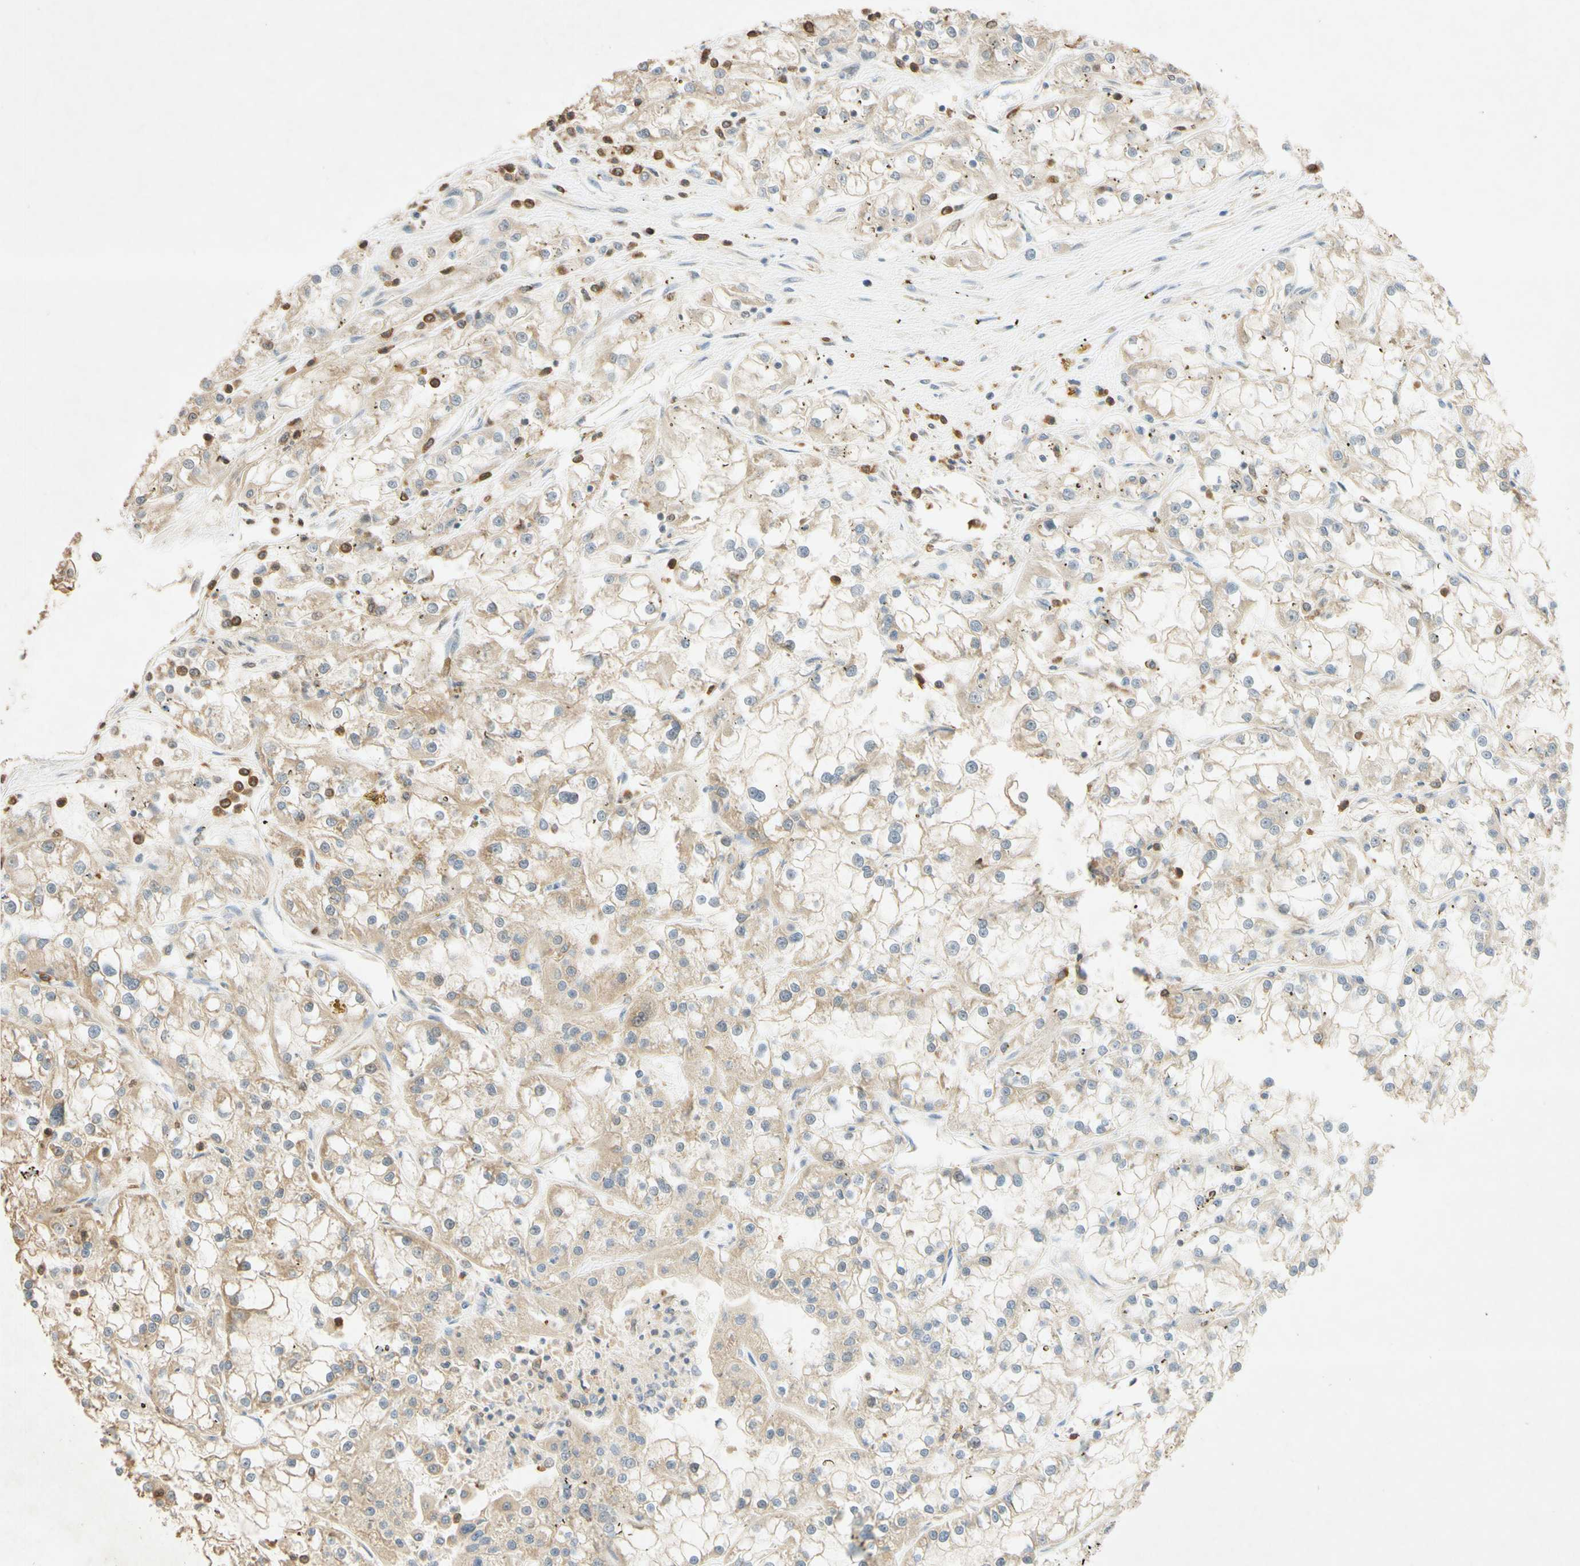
{"staining": {"intensity": "weak", "quantity": ">75%", "location": "cytoplasmic/membranous"}, "tissue": "renal cancer", "cell_type": "Tumor cells", "image_type": "cancer", "snomed": [{"axis": "morphology", "description": "Adenocarcinoma, NOS"}, {"axis": "topography", "description": "Kidney"}], "caption": "Adenocarcinoma (renal) stained with DAB (3,3'-diaminobenzidine) immunohistochemistry exhibits low levels of weak cytoplasmic/membranous staining in approximately >75% of tumor cells.", "gene": "GATA1", "patient": {"sex": "female", "age": 52}}